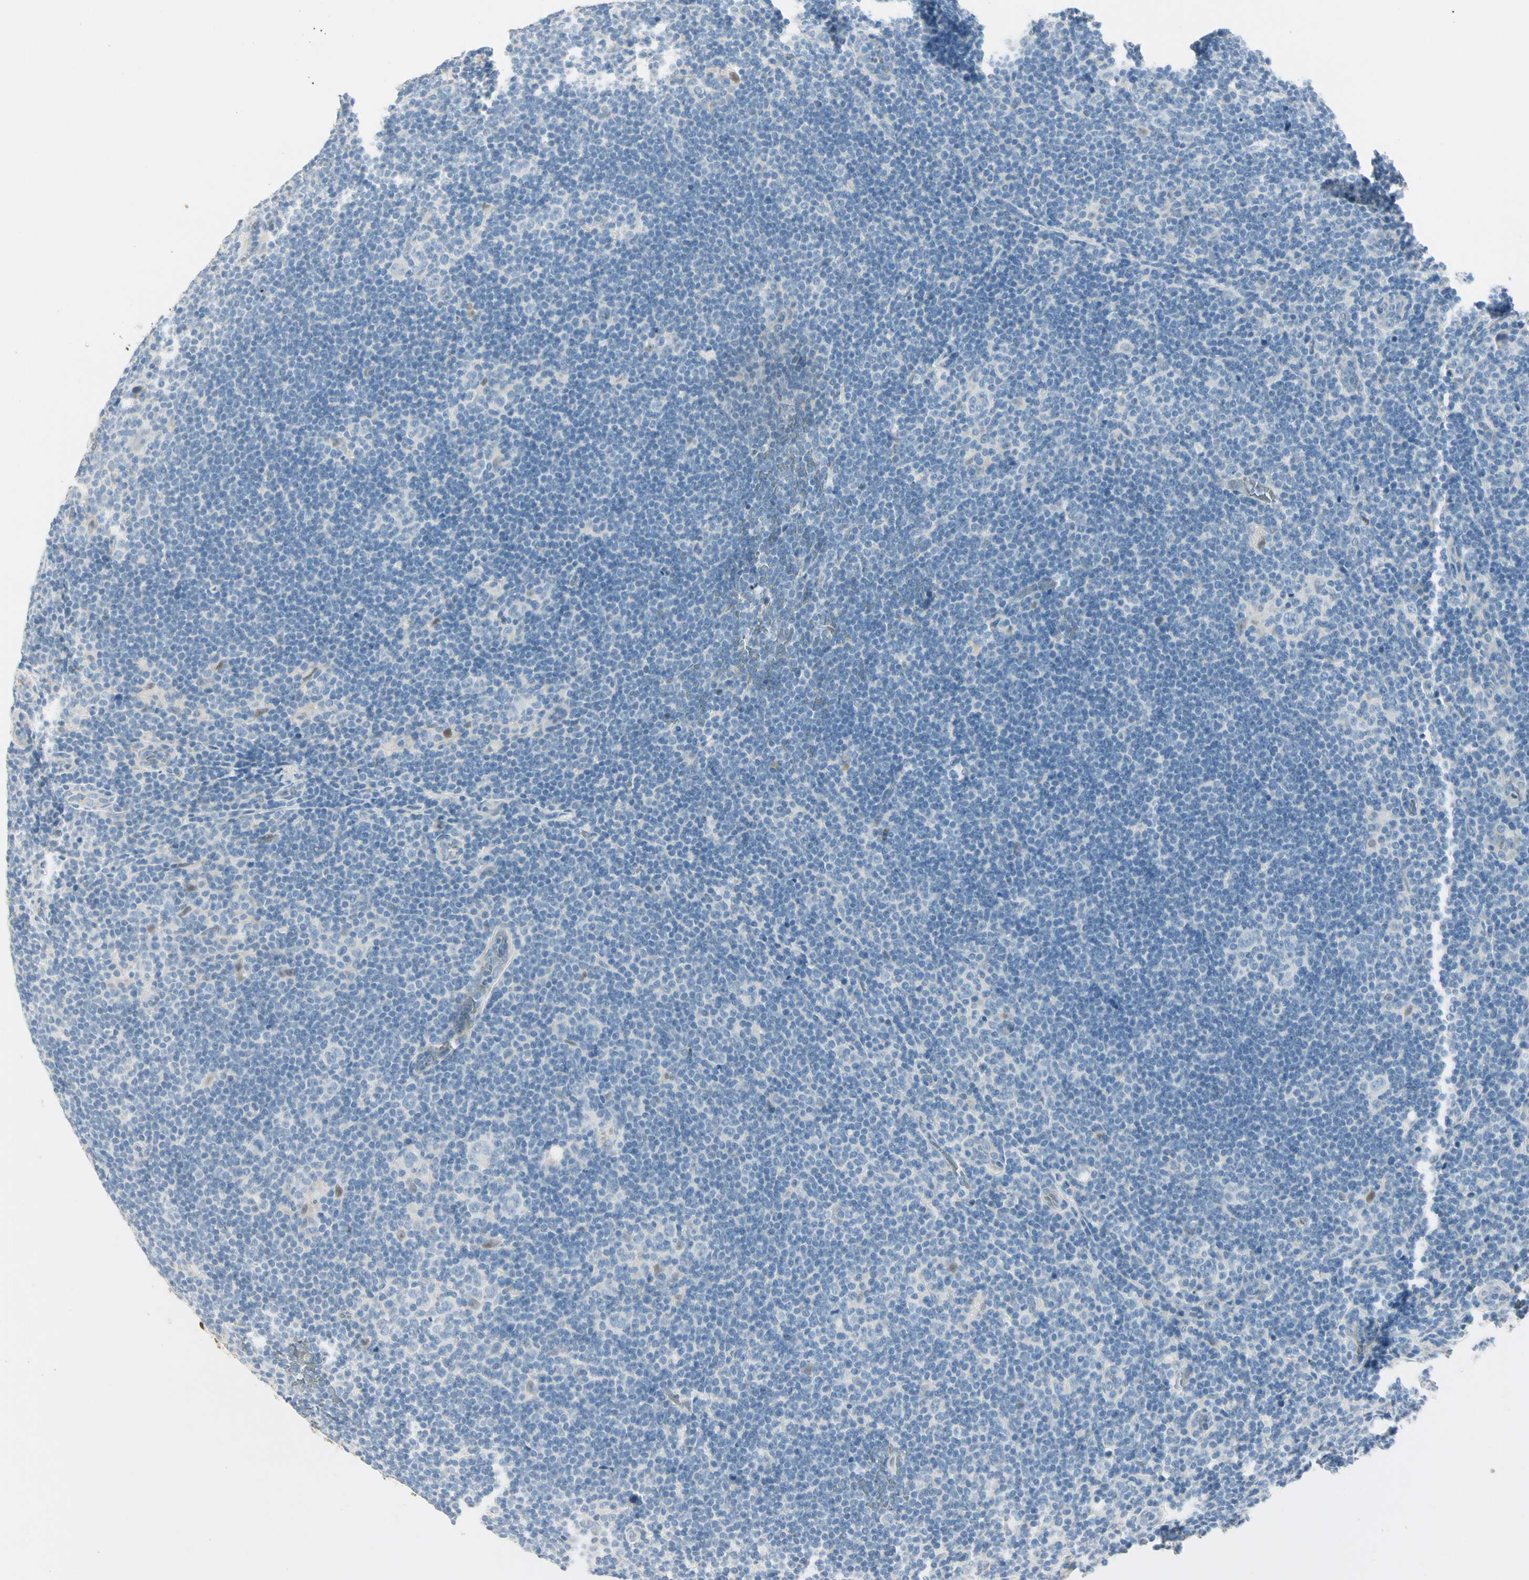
{"staining": {"intensity": "negative", "quantity": "none", "location": "none"}, "tissue": "lymphoma", "cell_type": "Tumor cells", "image_type": "cancer", "snomed": [{"axis": "morphology", "description": "Hodgkin's disease, NOS"}, {"axis": "topography", "description": "Lymph node"}], "caption": "IHC photomicrograph of neoplastic tissue: human Hodgkin's disease stained with DAB (3,3'-diaminobenzidine) exhibits no significant protein staining in tumor cells.", "gene": "CA1", "patient": {"sex": "female", "age": 57}}